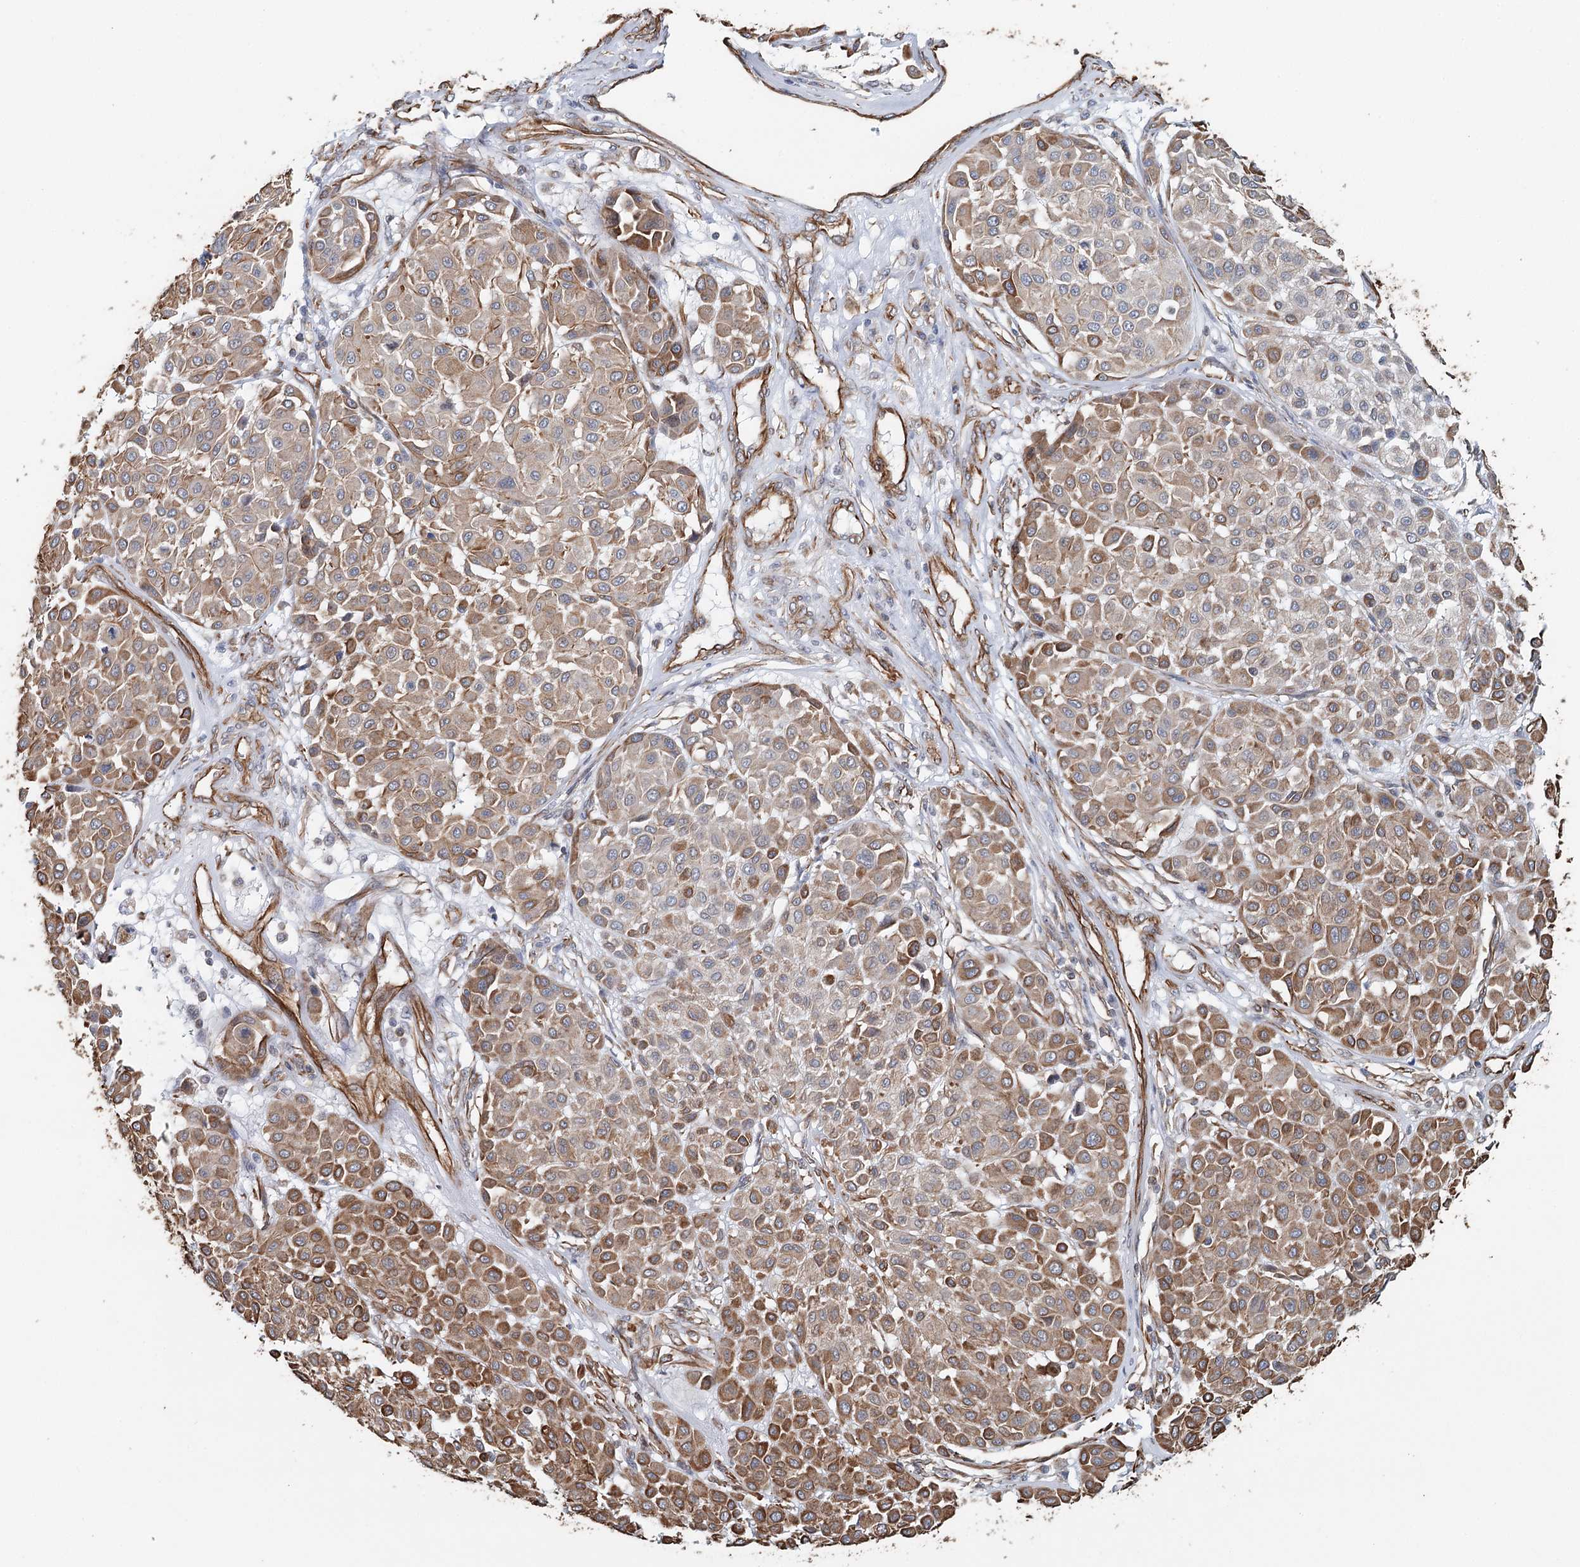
{"staining": {"intensity": "moderate", "quantity": "25%-75%", "location": "cytoplasmic/membranous"}, "tissue": "melanoma", "cell_type": "Tumor cells", "image_type": "cancer", "snomed": [{"axis": "morphology", "description": "Malignant melanoma, Metastatic site"}, {"axis": "topography", "description": "Soft tissue"}], "caption": "Tumor cells demonstrate medium levels of moderate cytoplasmic/membranous staining in approximately 25%-75% of cells in human melanoma.", "gene": "SYNPO", "patient": {"sex": "male", "age": 41}}